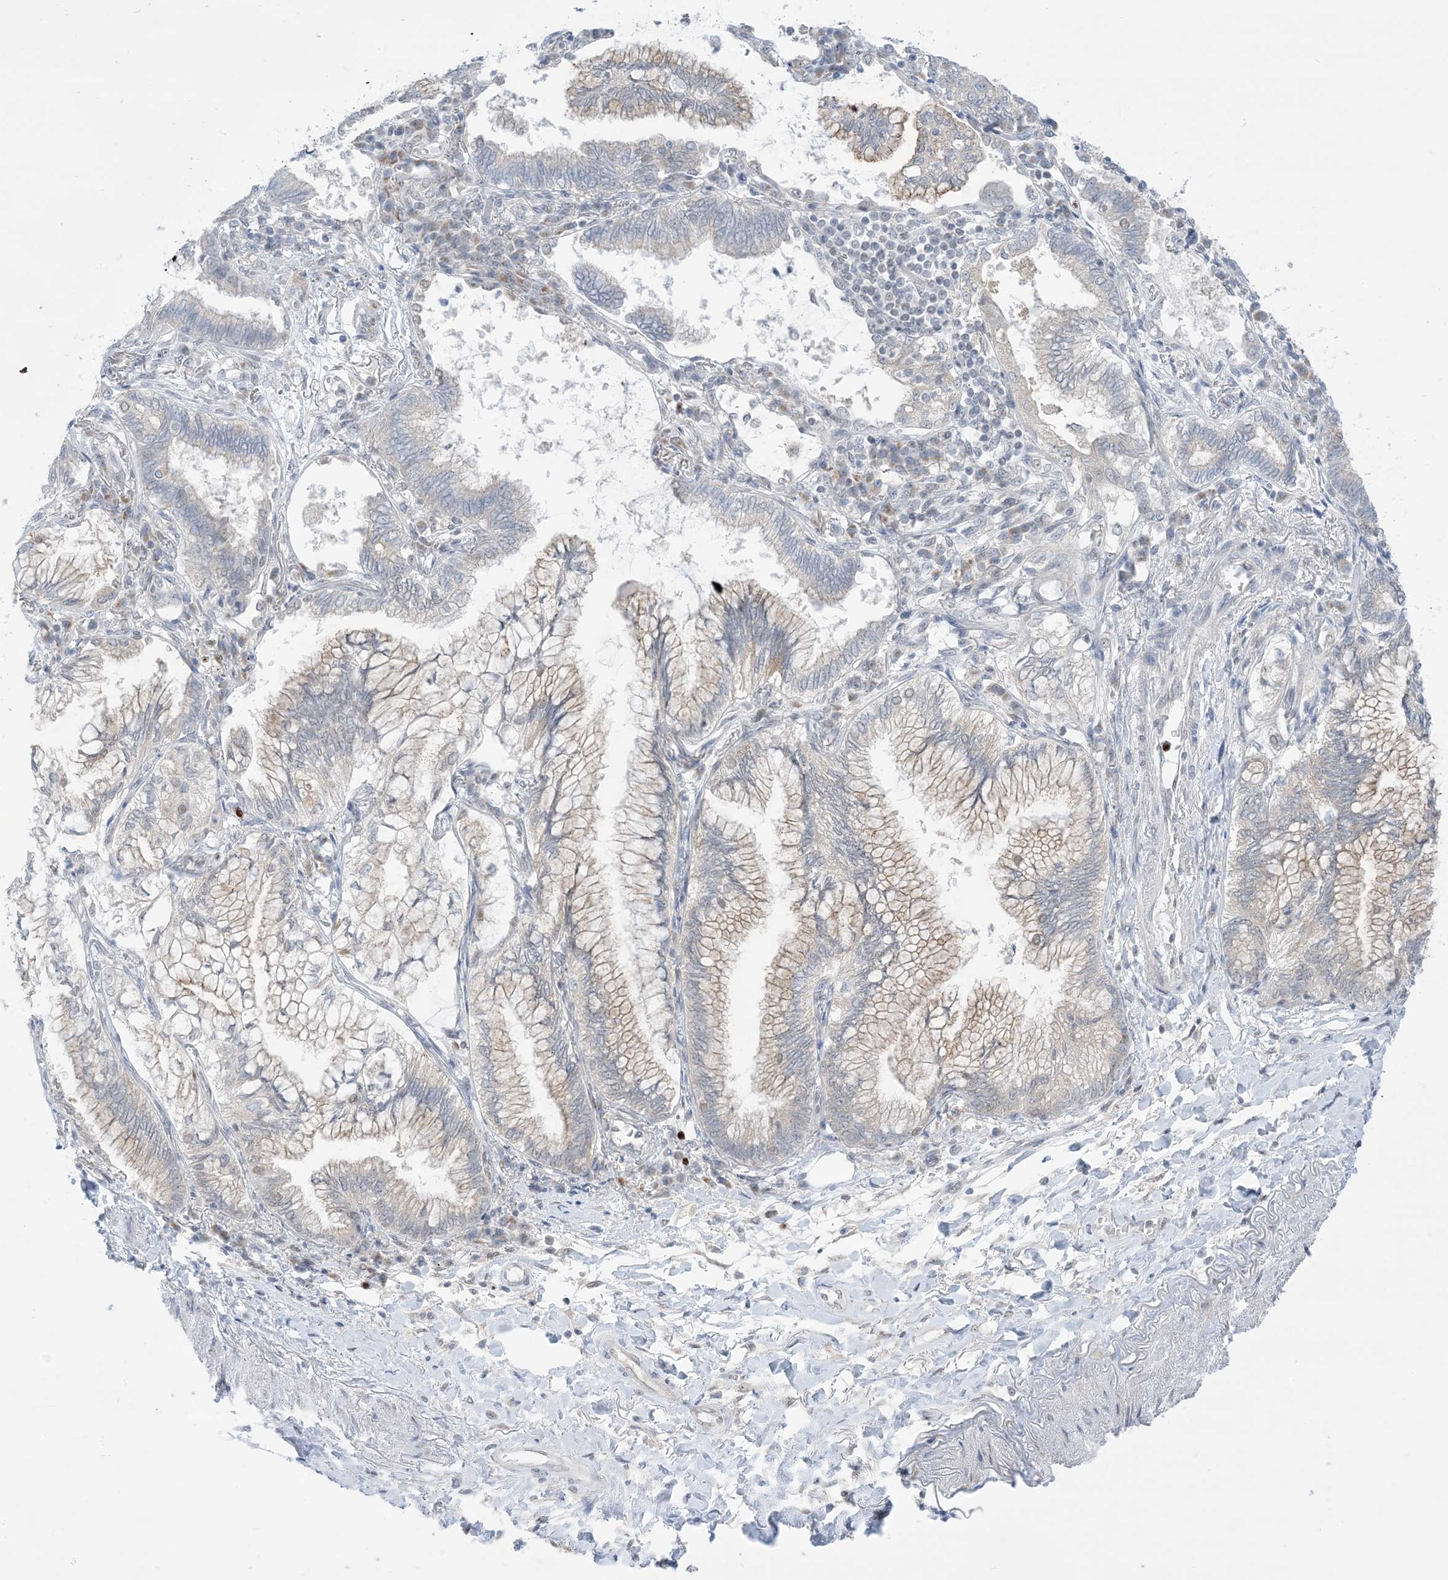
{"staining": {"intensity": "weak", "quantity": "<25%", "location": "cytoplasmic/membranous"}, "tissue": "lung cancer", "cell_type": "Tumor cells", "image_type": "cancer", "snomed": [{"axis": "morphology", "description": "Adenocarcinoma, NOS"}, {"axis": "topography", "description": "Lung"}], "caption": "The immunohistochemistry micrograph has no significant positivity in tumor cells of lung cancer (adenocarcinoma) tissue.", "gene": "TFPT", "patient": {"sex": "female", "age": 70}}